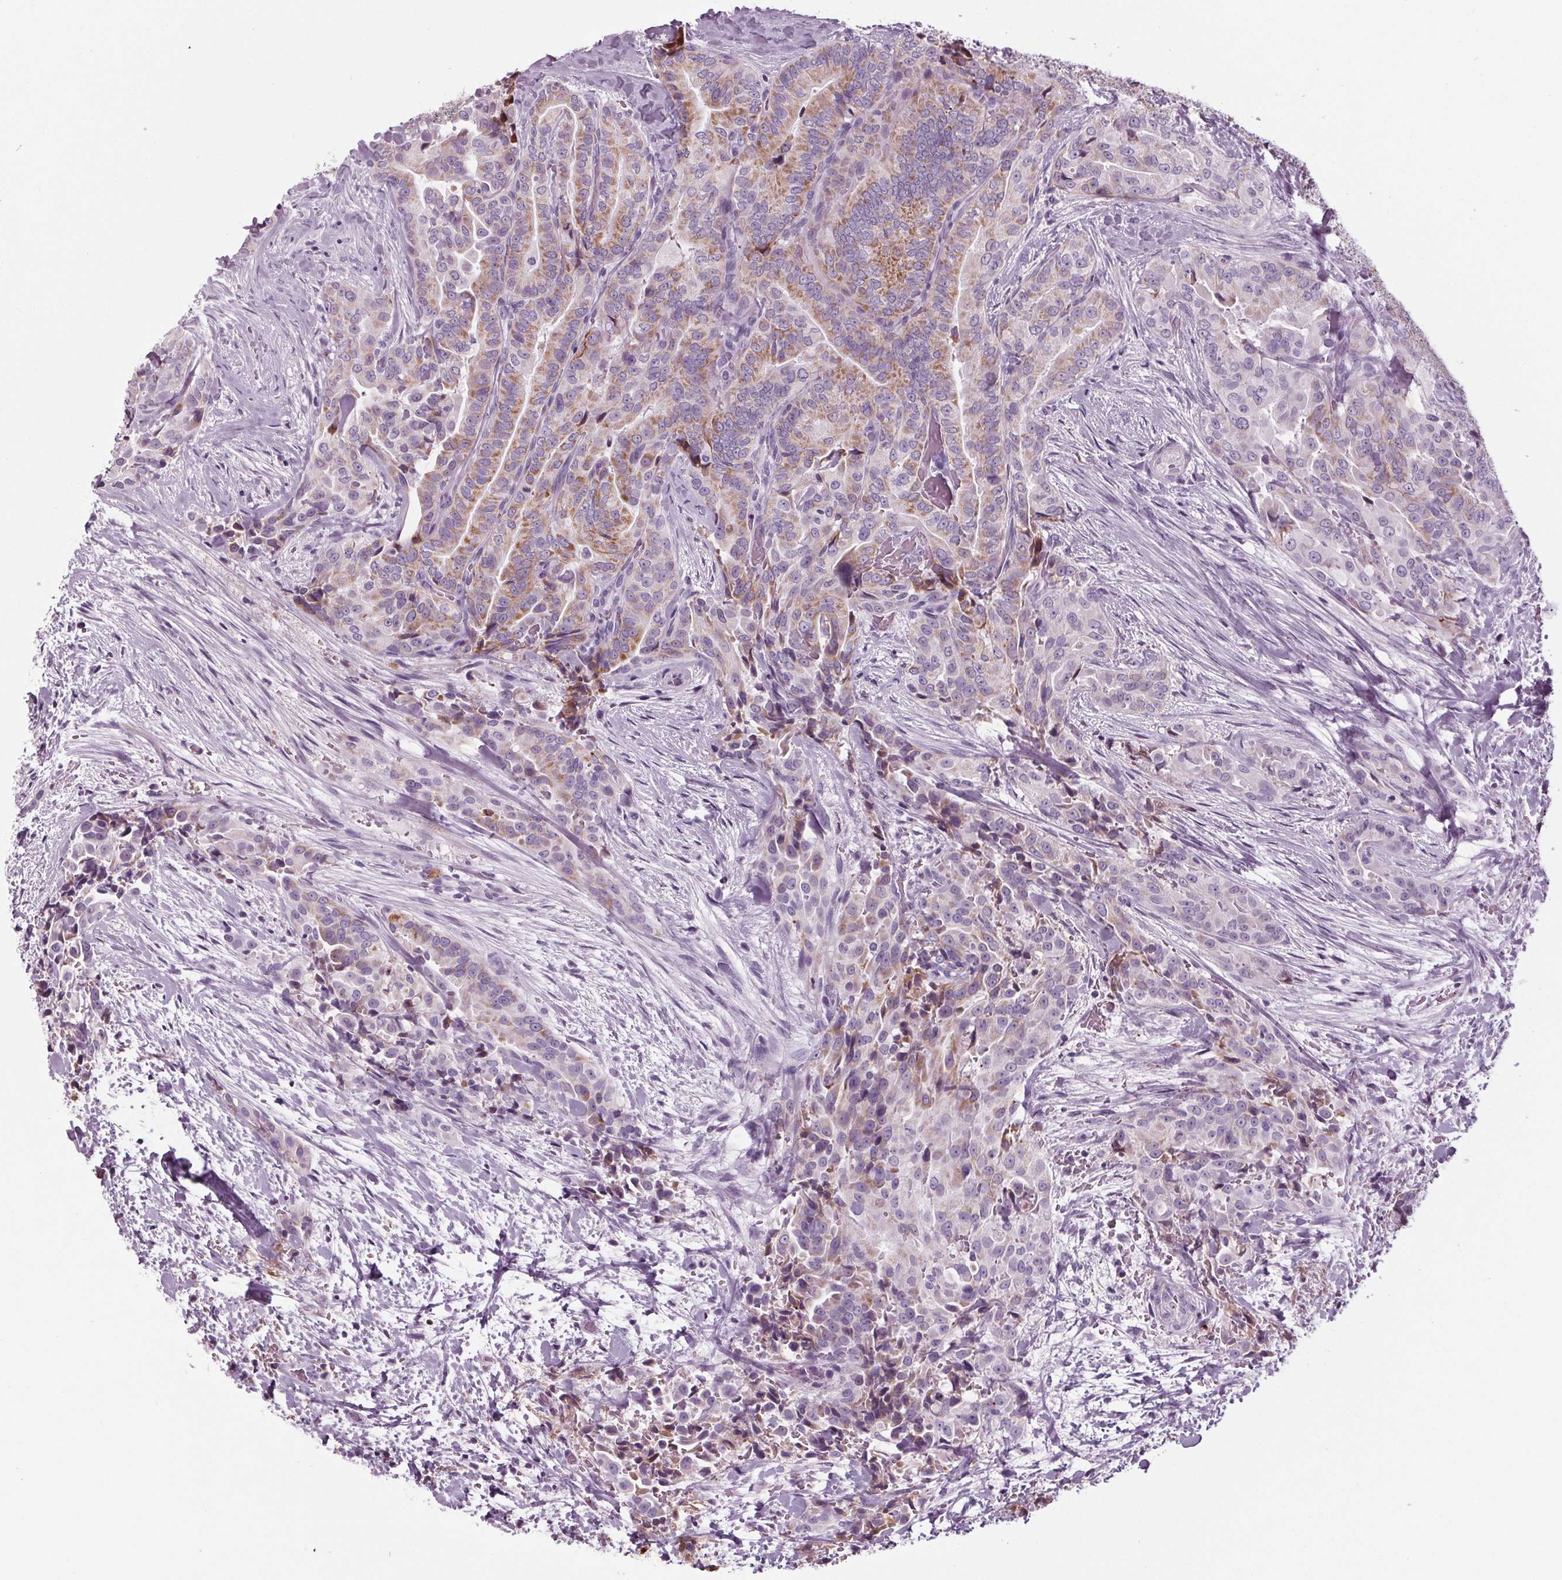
{"staining": {"intensity": "moderate", "quantity": "25%-75%", "location": "cytoplasmic/membranous"}, "tissue": "thyroid cancer", "cell_type": "Tumor cells", "image_type": "cancer", "snomed": [{"axis": "morphology", "description": "Papillary adenocarcinoma, NOS"}, {"axis": "topography", "description": "Thyroid gland"}], "caption": "Immunohistochemical staining of human thyroid cancer shows medium levels of moderate cytoplasmic/membranous protein staining in about 25%-75% of tumor cells. (DAB (3,3'-diaminobenzidine) IHC with brightfield microscopy, high magnification).", "gene": "CYP3A43", "patient": {"sex": "male", "age": 61}}